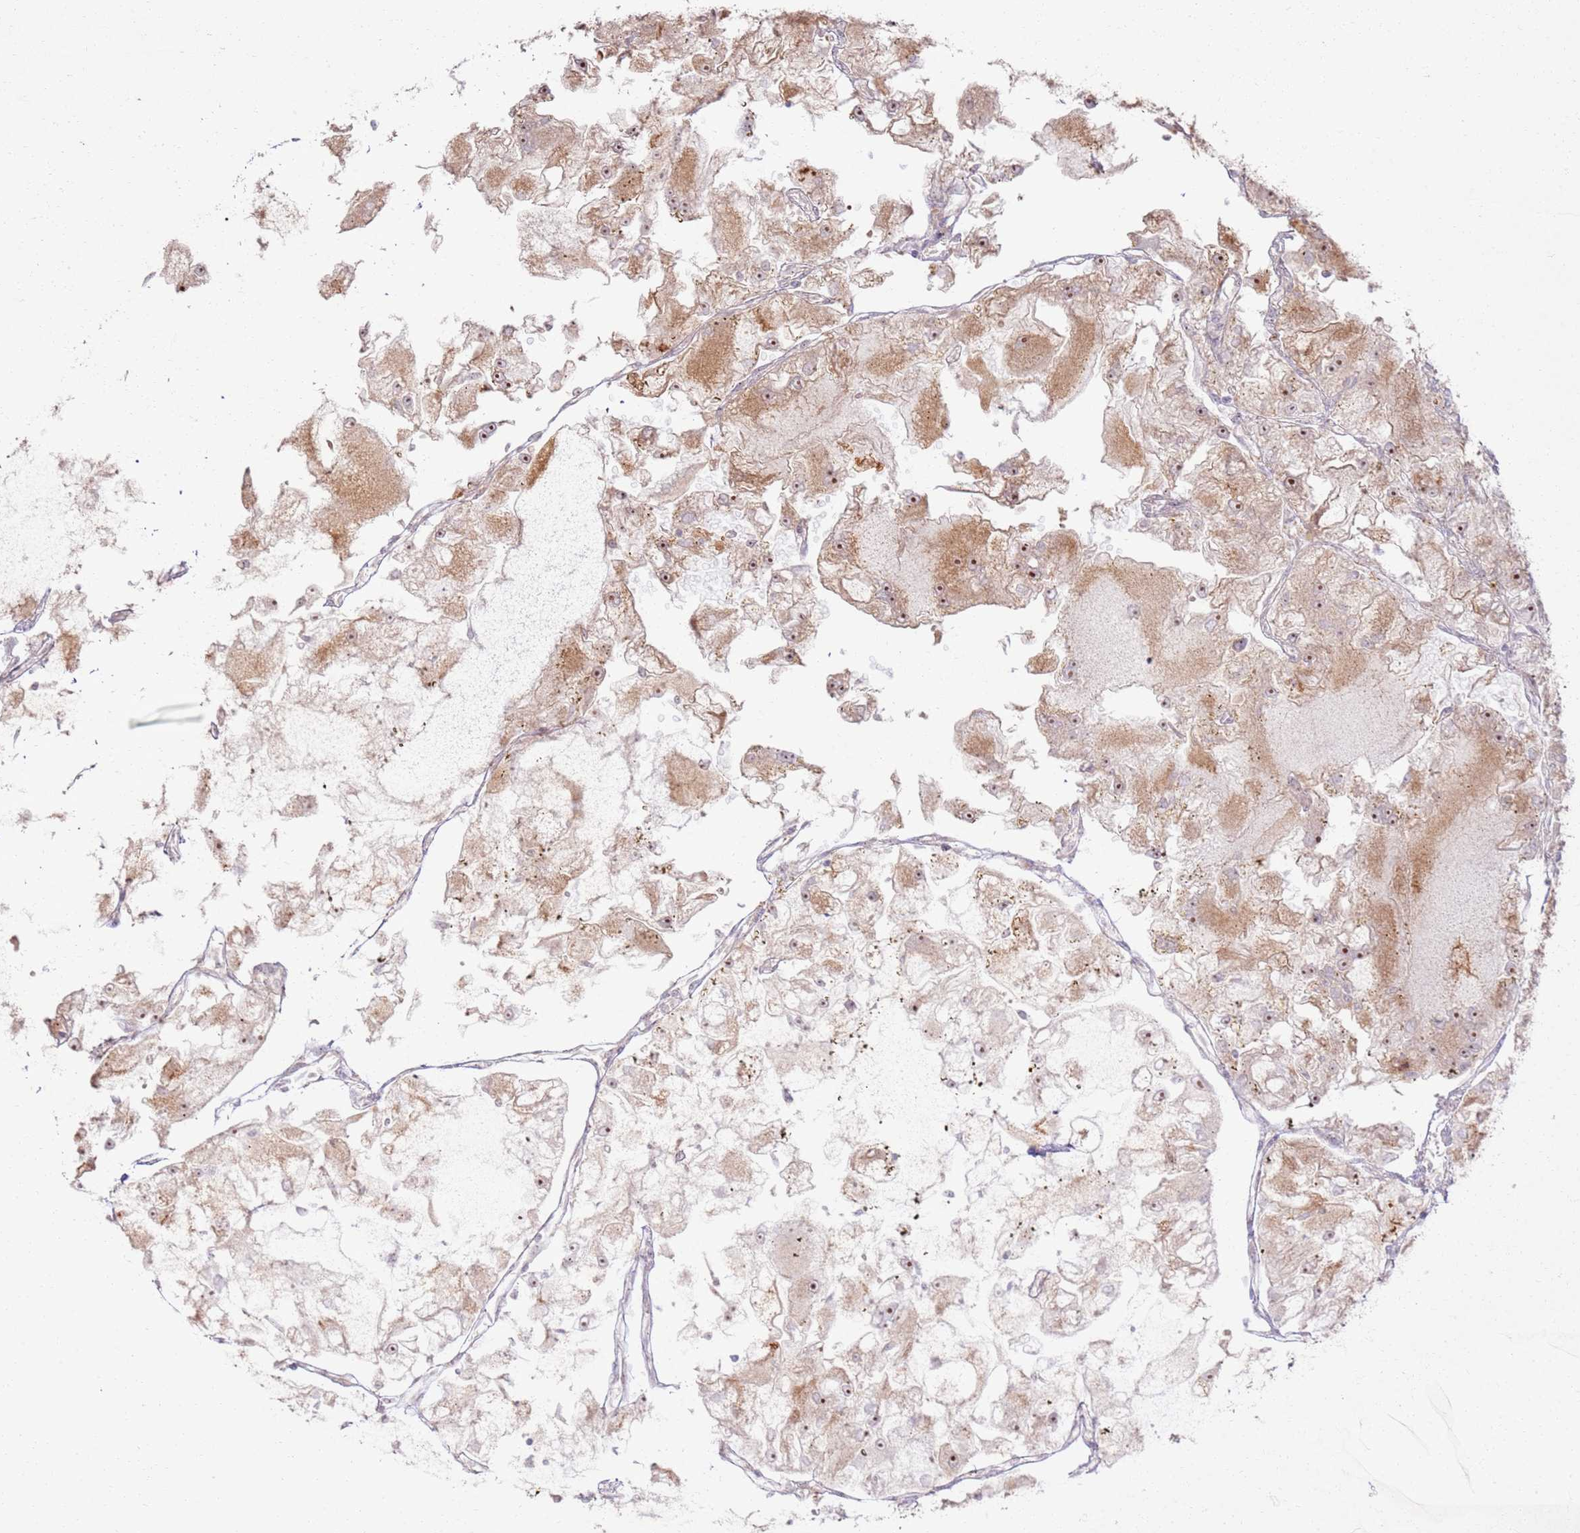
{"staining": {"intensity": "moderate", "quantity": ">75%", "location": "cytoplasmic/membranous,nuclear"}, "tissue": "renal cancer", "cell_type": "Tumor cells", "image_type": "cancer", "snomed": [{"axis": "morphology", "description": "Adenocarcinoma, NOS"}, {"axis": "topography", "description": "Kidney"}], "caption": "Moderate cytoplasmic/membranous and nuclear positivity for a protein is present in approximately >75% of tumor cells of adenocarcinoma (renal) using immunohistochemistry.", "gene": "CNPY1", "patient": {"sex": "female", "age": 72}}